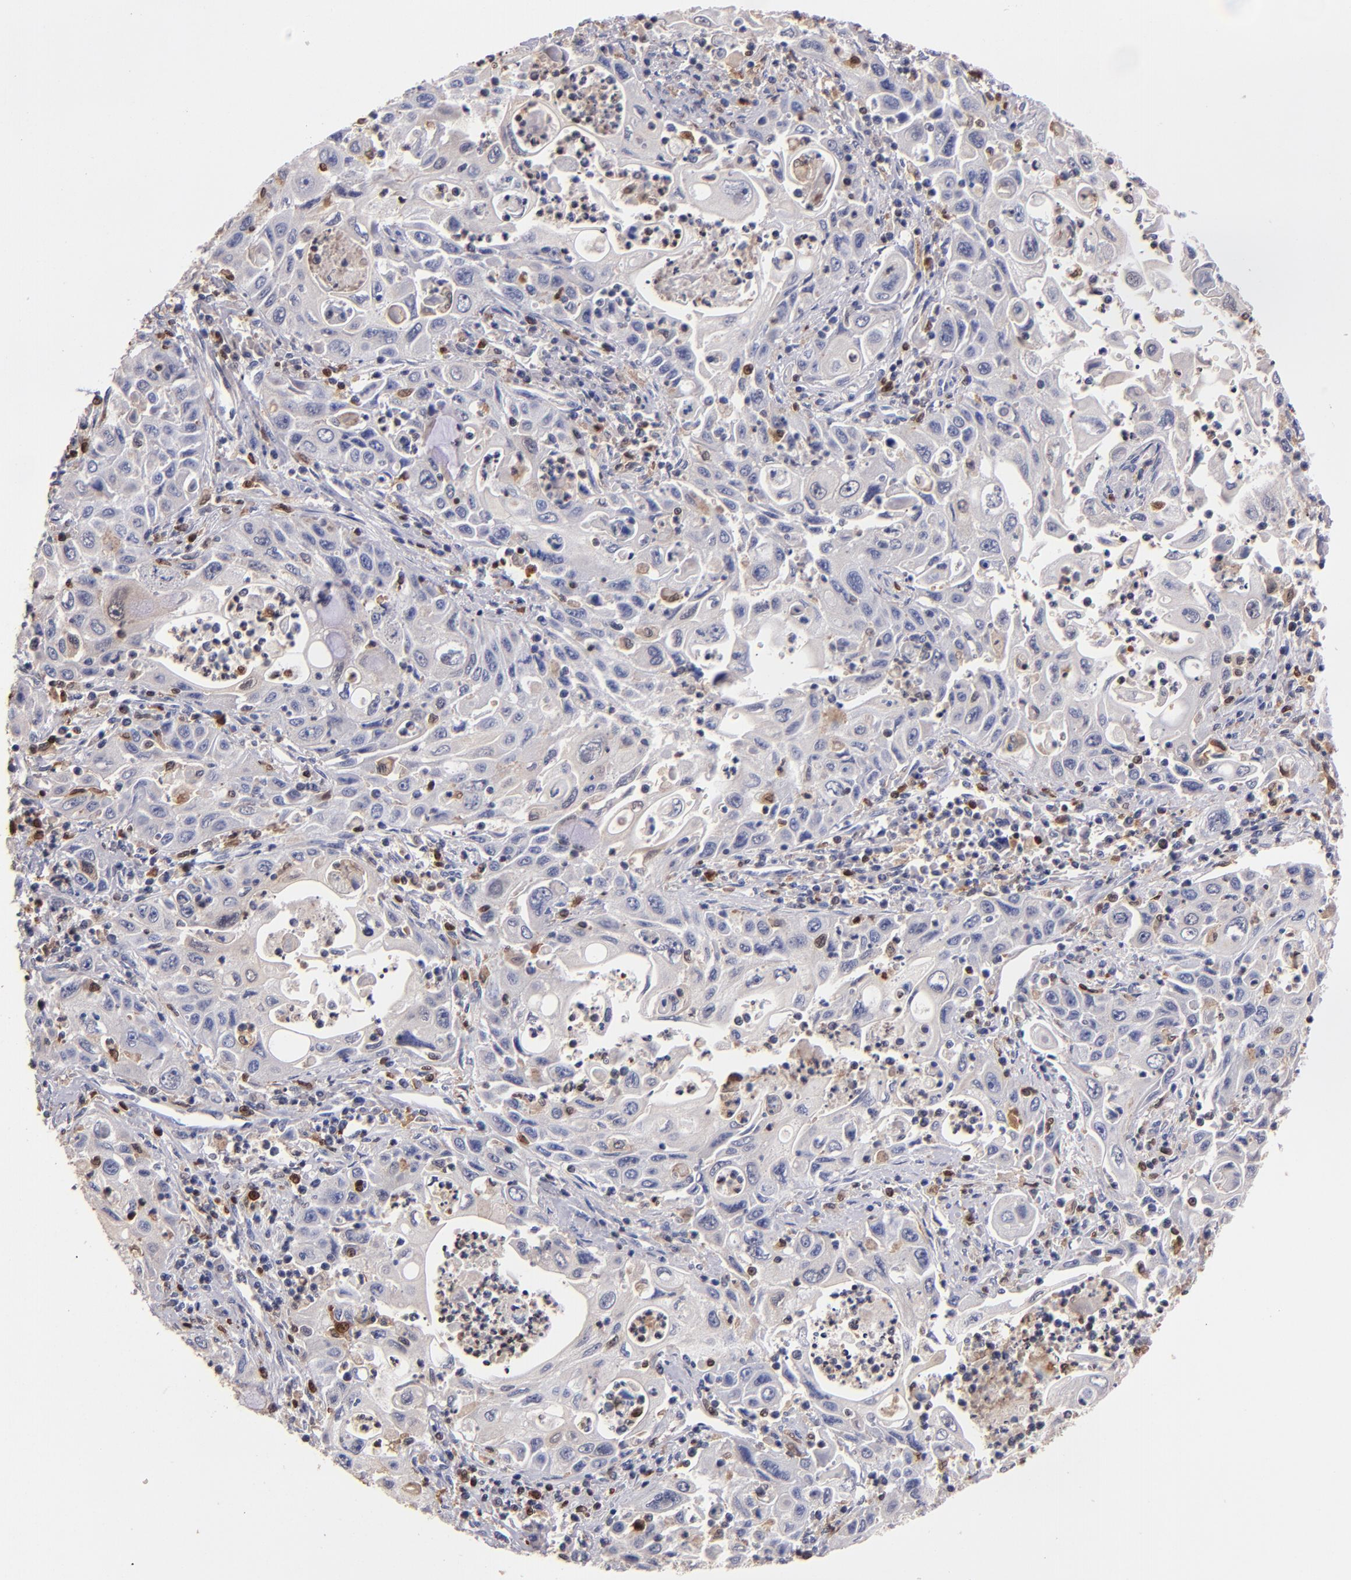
{"staining": {"intensity": "weak", "quantity": "<25%", "location": "cytoplasmic/membranous,nuclear"}, "tissue": "pancreatic cancer", "cell_type": "Tumor cells", "image_type": "cancer", "snomed": [{"axis": "morphology", "description": "Adenocarcinoma, NOS"}, {"axis": "topography", "description": "Pancreas"}], "caption": "DAB (3,3'-diaminobenzidine) immunohistochemical staining of adenocarcinoma (pancreatic) displays no significant positivity in tumor cells.", "gene": "S100A4", "patient": {"sex": "male", "age": 70}}